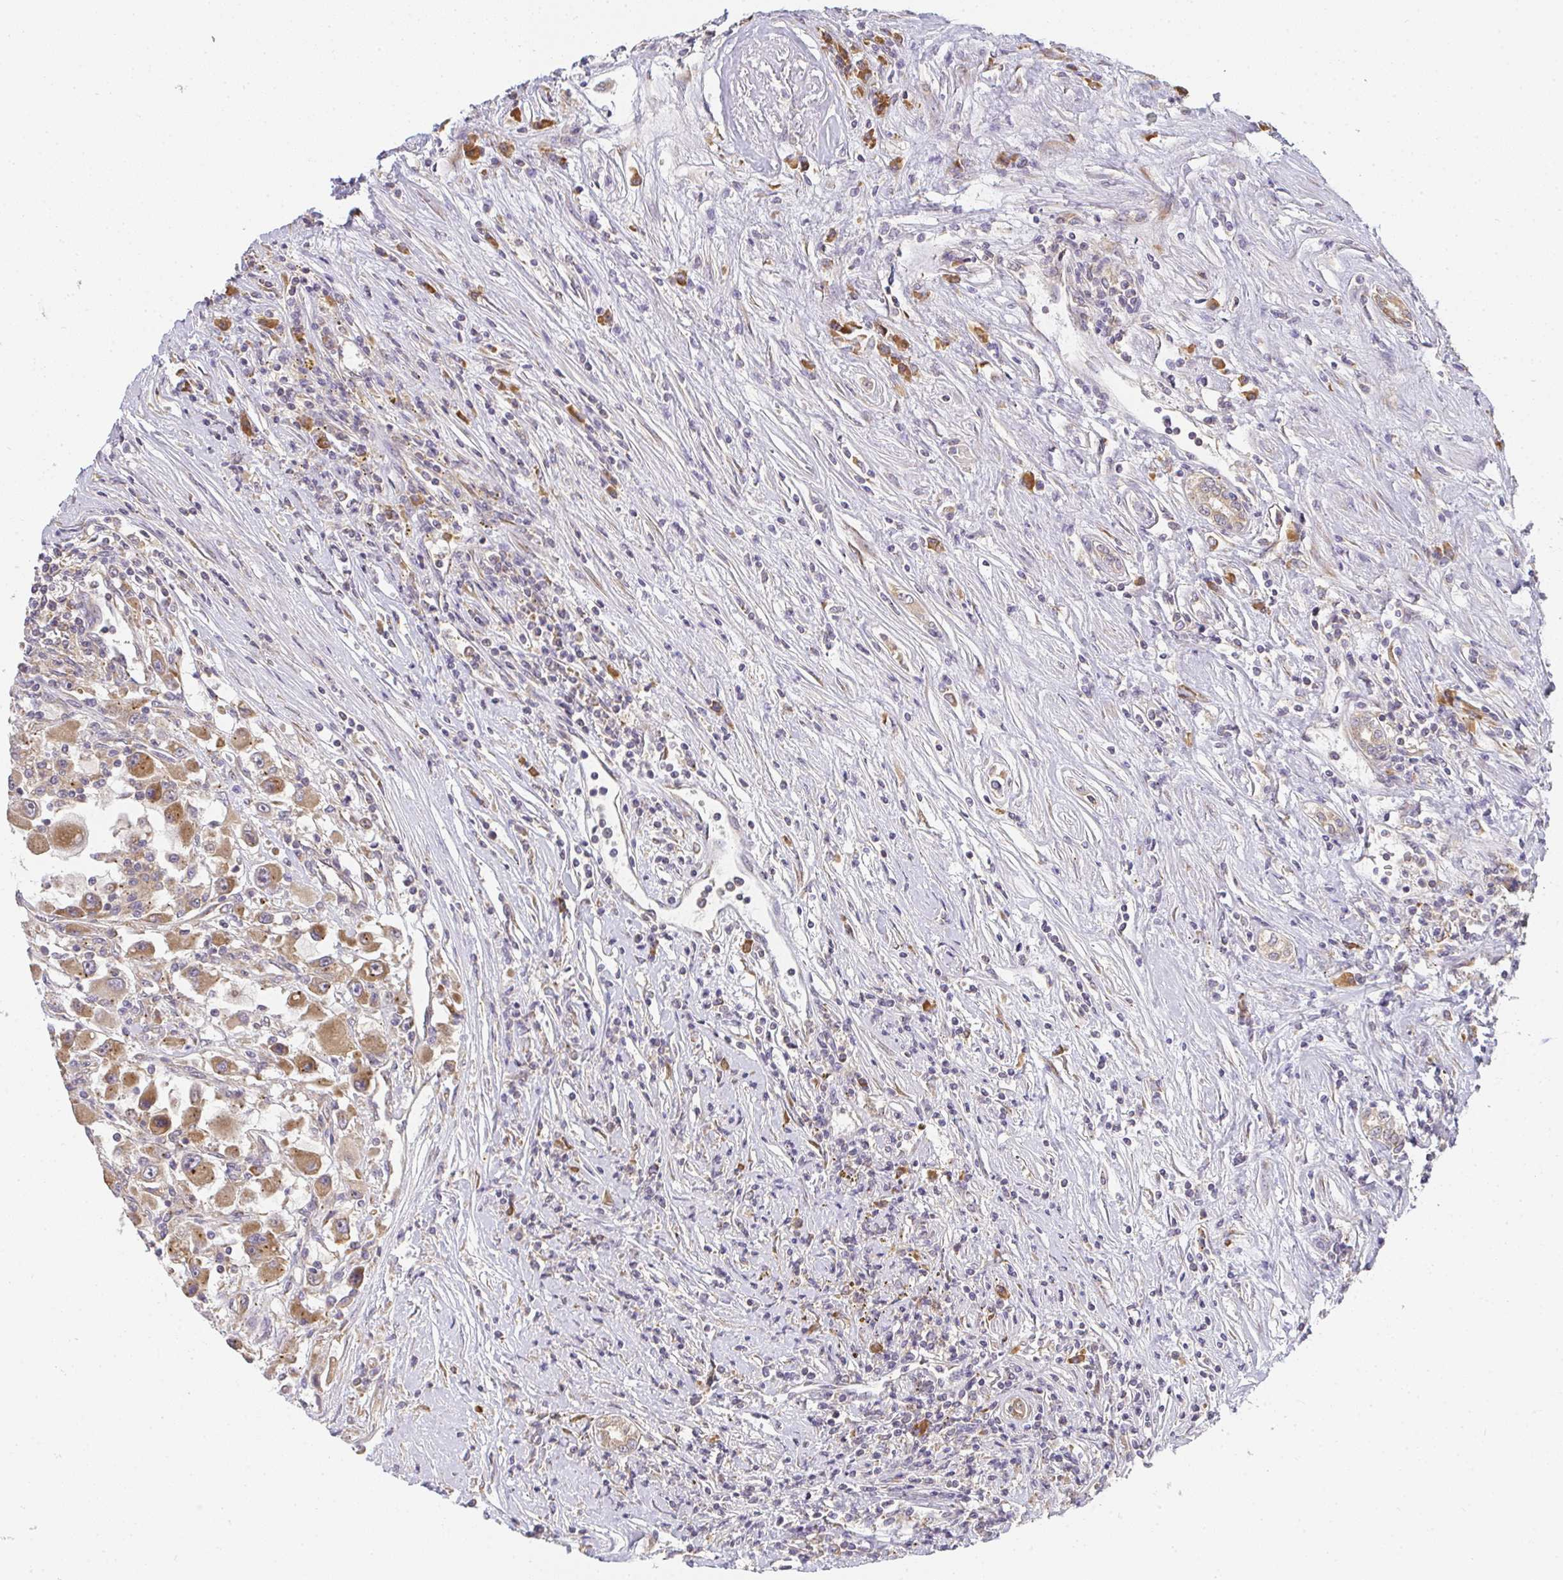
{"staining": {"intensity": "moderate", "quantity": ">75%", "location": "cytoplasmic/membranous"}, "tissue": "renal cancer", "cell_type": "Tumor cells", "image_type": "cancer", "snomed": [{"axis": "morphology", "description": "Adenocarcinoma, NOS"}, {"axis": "topography", "description": "Kidney"}], "caption": "This micrograph displays adenocarcinoma (renal) stained with IHC to label a protein in brown. The cytoplasmic/membranous of tumor cells show moderate positivity for the protein. Nuclei are counter-stained blue.", "gene": "SLC35B3", "patient": {"sex": "female", "age": 67}}